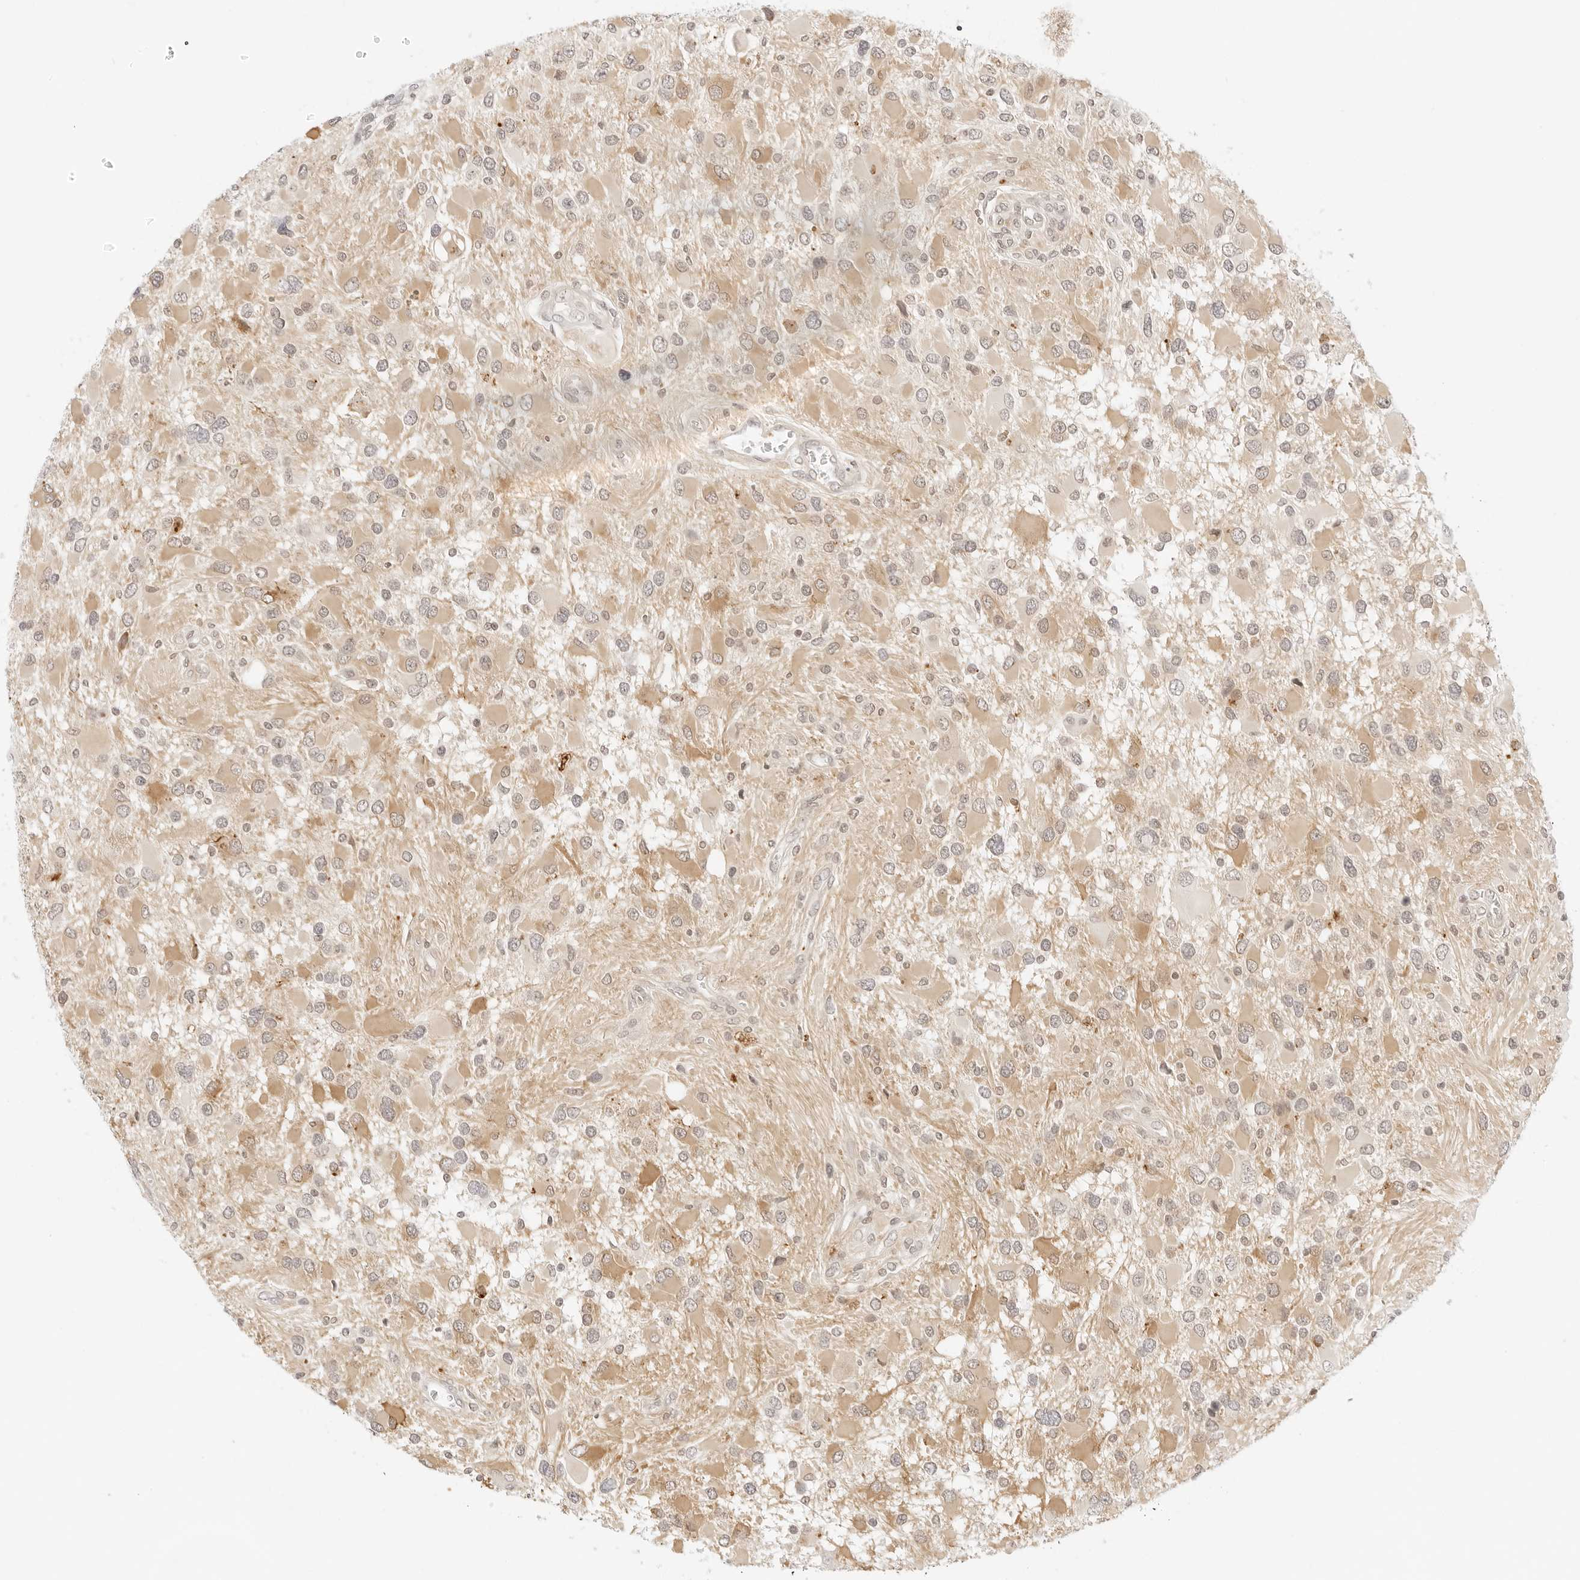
{"staining": {"intensity": "moderate", "quantity": "25%-75%", "location": "cytoplasmic/membranous"}, "tissue": "glioma", "cell_type": "Tumor cells", "image_type": "cancer", "snomed": [{"axis": "morphology", "description": "Glioma, malignant, High grade"}, {"axis": "topography", "description": "Brain"}], "caption": "Human malignant glioma (high-grade) stained with a brown dye reveals moderate cytoplasmic/membranous positive positivity in approximately 25%-75% of tumor cells.", "gene": "POLR3C", "patient": {"sex": "male", "age": 53}}